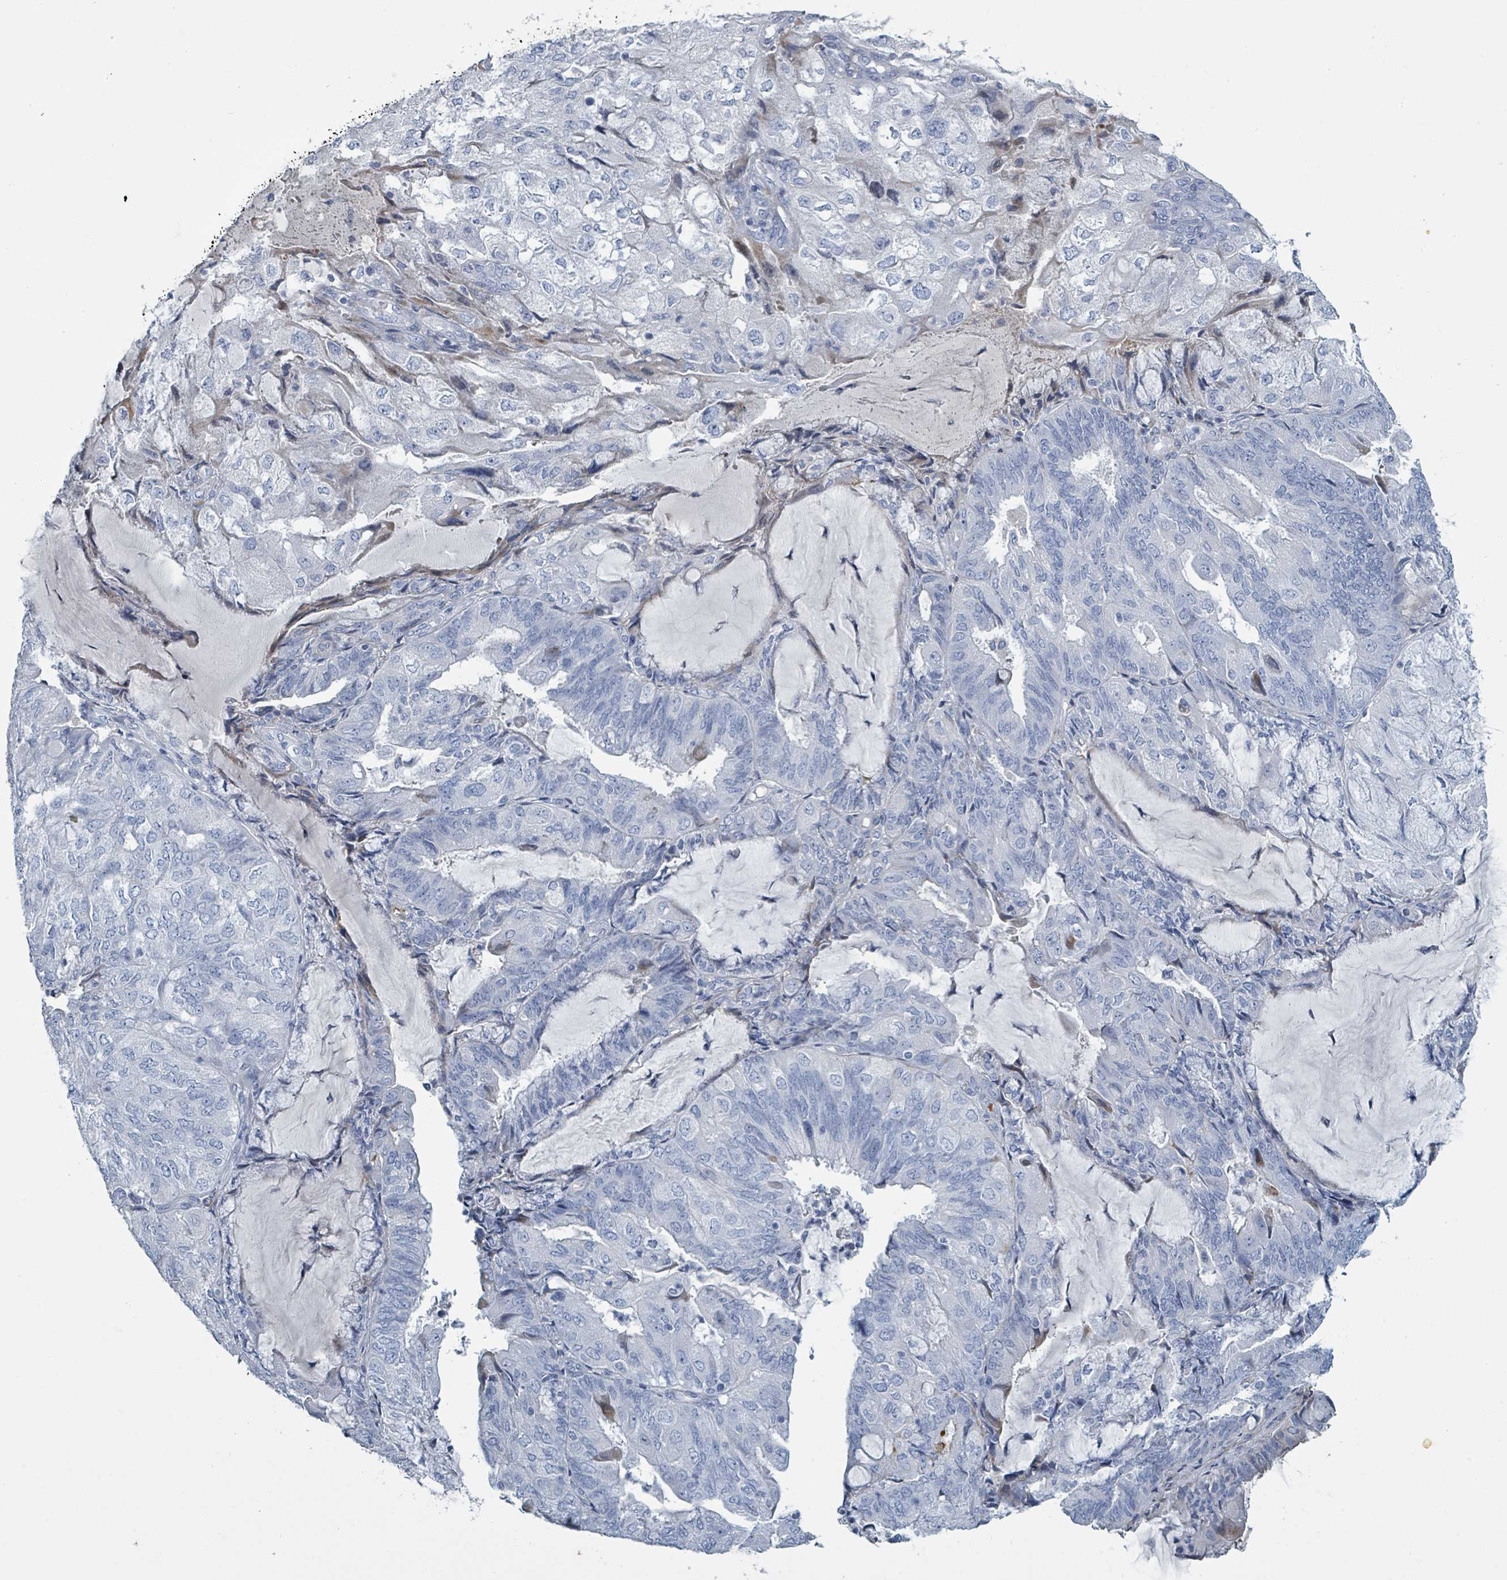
{"staining": {"intensity": "negative", "quantity": "none", "location": "none"}, "tissue": "endometrial cancer", "cell_type": "Tumor cells", "image_type": "cancer", "snomed": [{"axis": "morphology", "description": "Adenocarcinoma, NOS"}, {"axis": "topography", "description": "Endometrium"}], "caption": "There is no significant staining in tumor cells of adenocarcinoma (endometrial).", "gene": "RAB33B", "patient": {"sex": "female", "age": 81}}